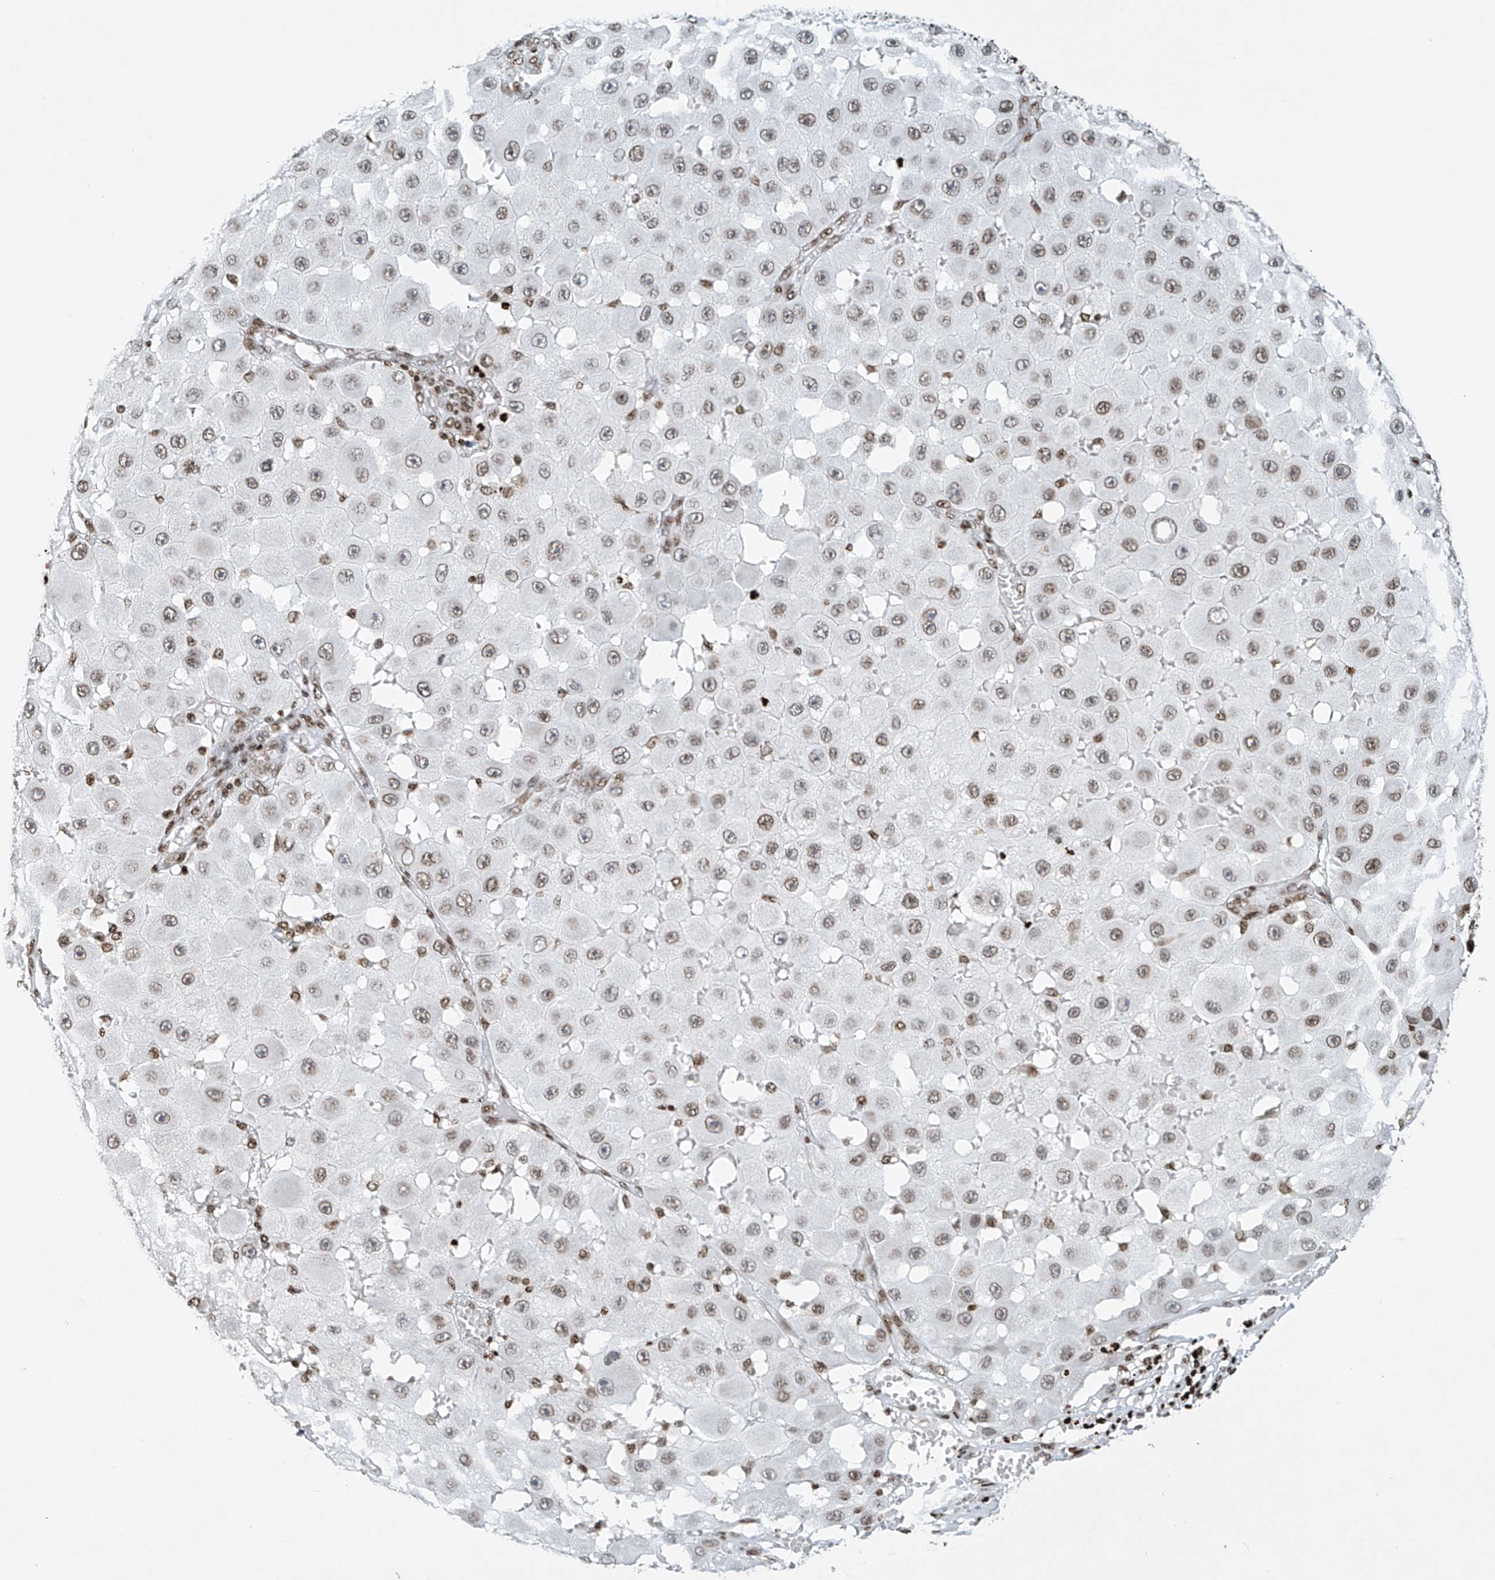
{"staining": {"intensity": "moderate", "quantity": "<25%", "location": "nuclear"}, "tissue": "melanoma", "cell_type": "Tumor cells", "image_type": "cancer", "snomed": [{"axis": "morphology", "description": "Malignant melanoma, NOS"}, {"axis": "topography", "description": "Skin"}], "caption": "Melanoma was stained to show a protein in brown. There is low levels of moderate nuclear positivity in about <25% of tumor cells. The staining was performed using DAB (3,3'-diaminobenzidine) to visualize the protein expression in brown, while the nuclei were stained in blue with hematoxylin (Magnification: 20x).", "gene": "H4C16", "patient": {"sex": "female", "age": 81}}